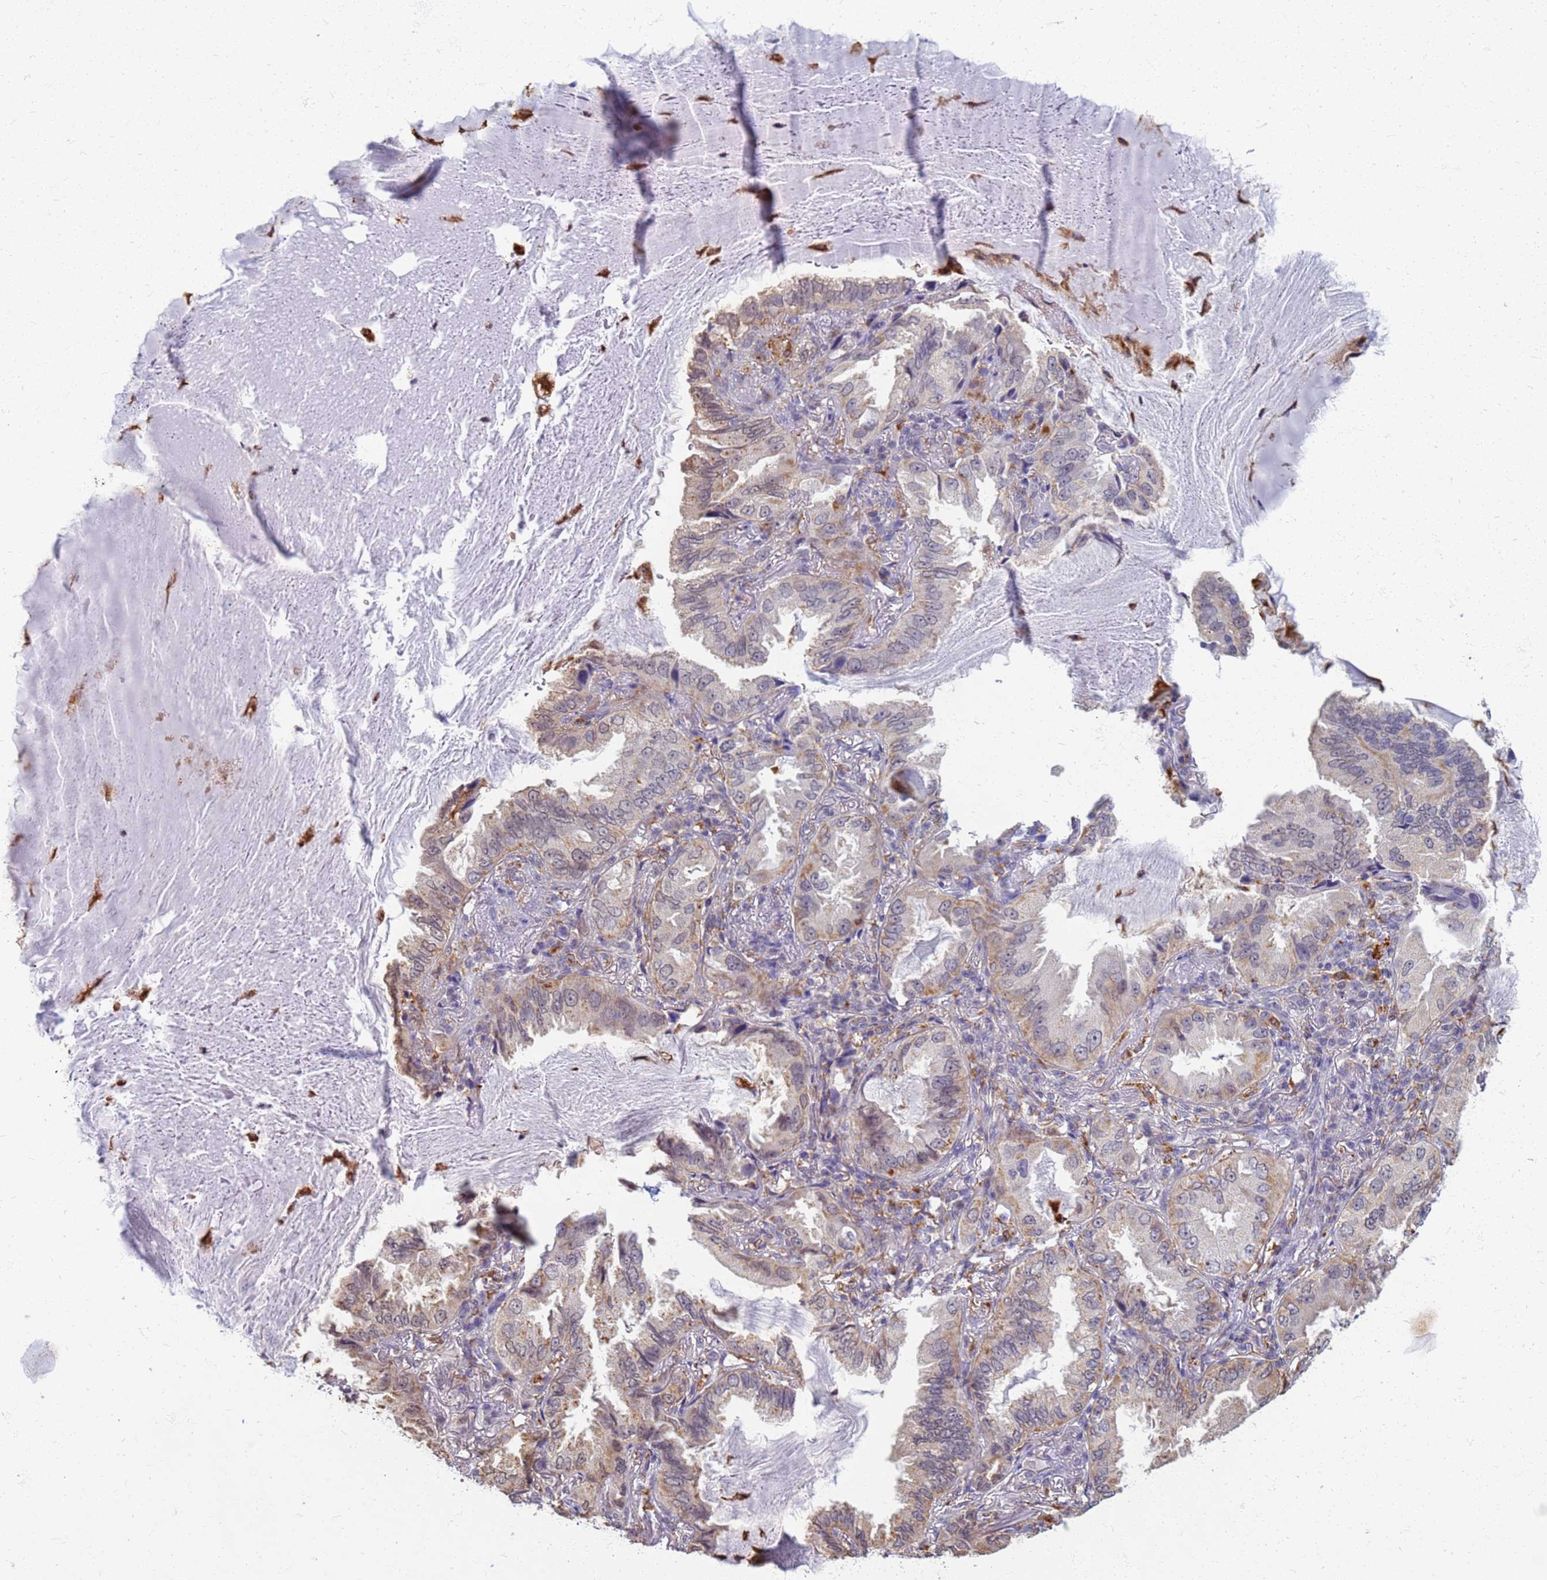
{"staining": {"intensity": "weak", "quantity": "25%-75%", "location": "cytoplasmic/membranous"}, "tissue": "lung cancer", "cell_type": "Tumor cells", "image_type": "cancer", "snomed": [{"axis": "morphology", "description": "Adenocarcinoma, NOS"}, {"axis": "topography", "description": "Lung"}], "caption": "Immunohistochemical staining of adenocarcinoma (lung) demonstrates weak cytoplasmic/membranous protein staining in approximately 25%-75% of tumor cells. (IHC, brightfield microscopy, high magnification).", "gene": "ATP6V1E1", "patient": {"sex": "female", "age": 69}}